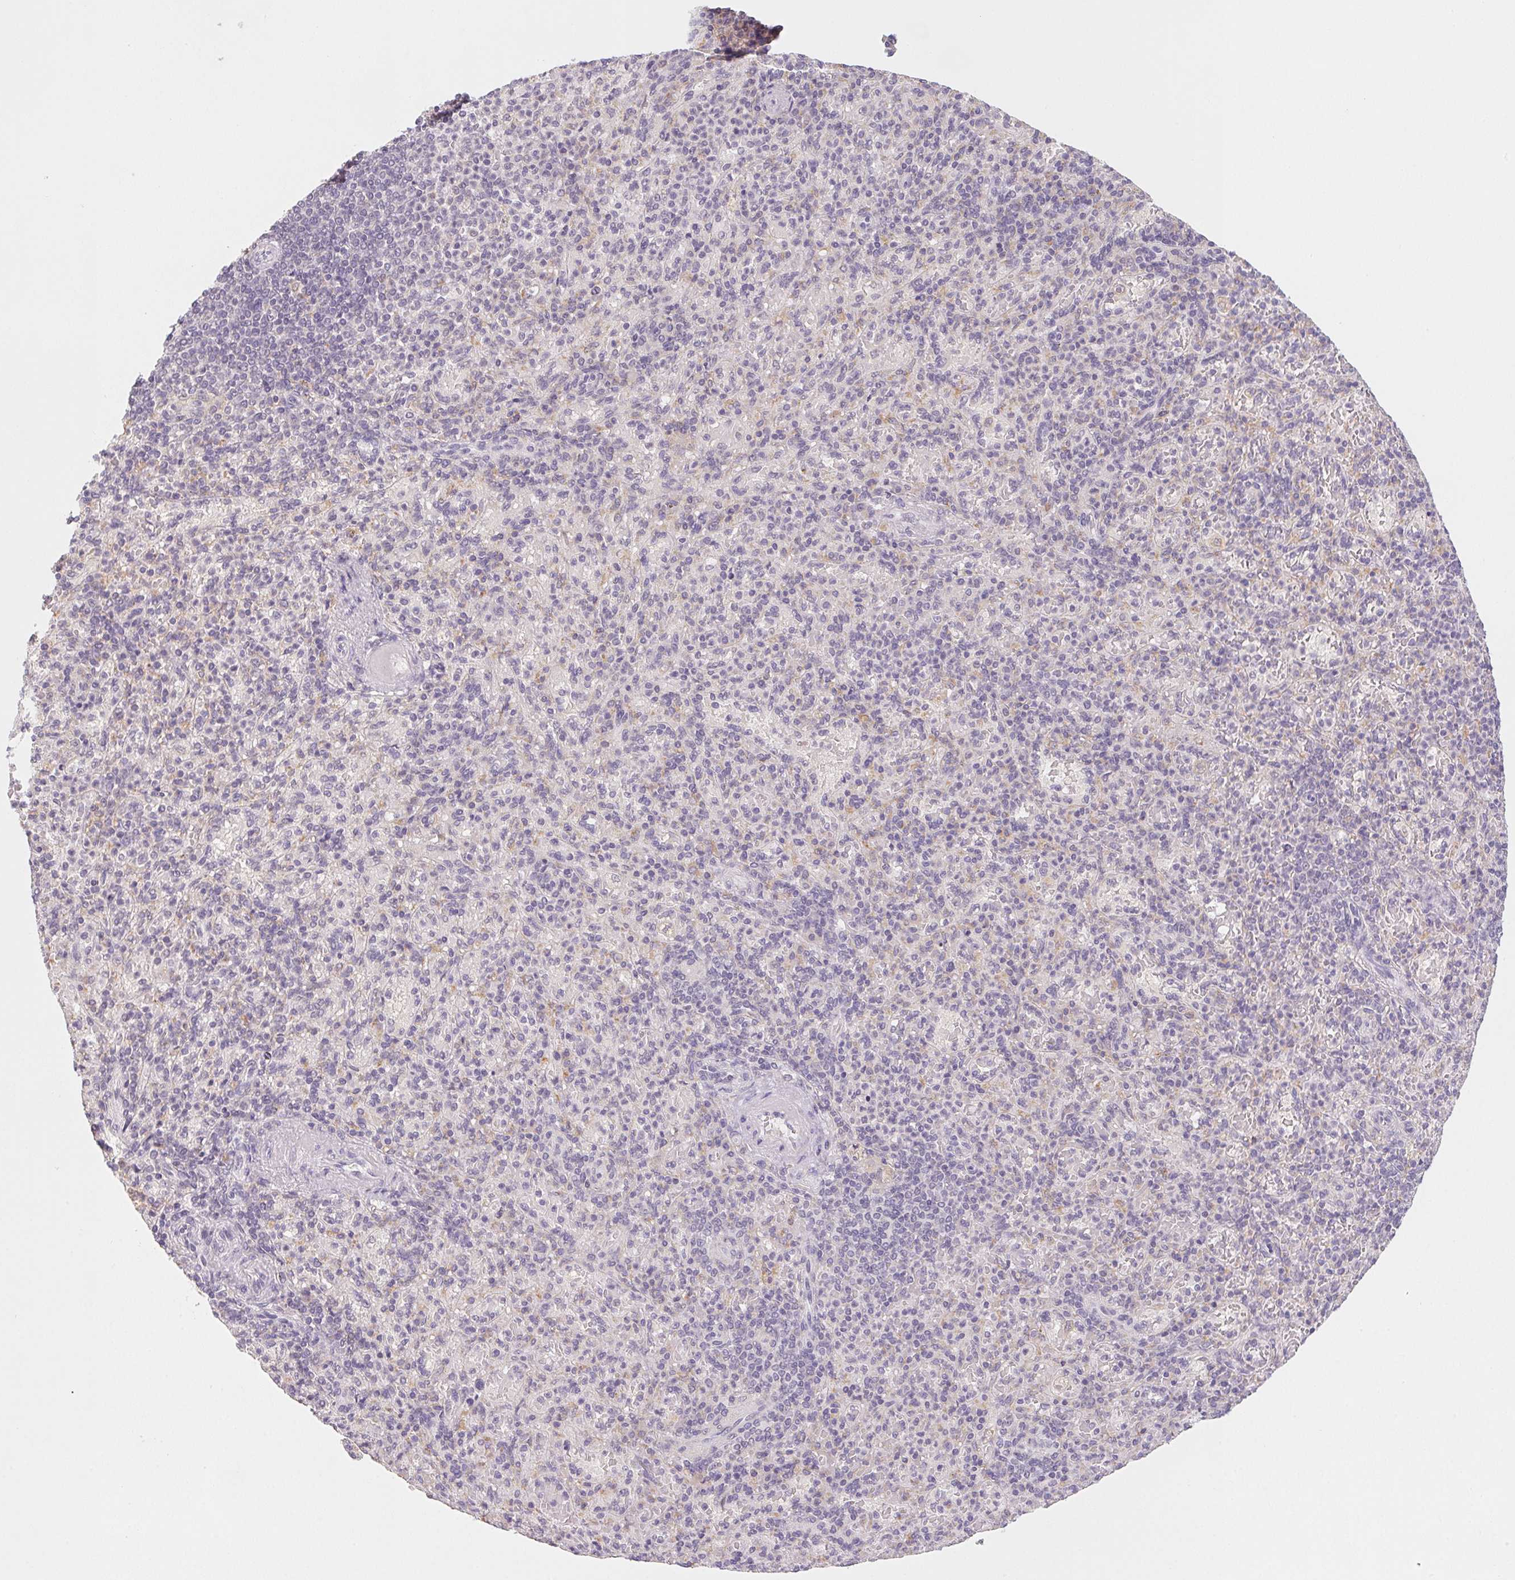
{"staining": {"intensity": "negative", "quantity": "none", "location": "none"}, "tissue": "spleen", "cell_type": "Cells in red pulp", "image_type": "normal", "snomed": [{"axis": "morphology", "description": "Normal tissue, NOS"}, {"axis": "topography", "description": "Spleen"}], "caption": "Human spleen stained for a protein using immunohistochemistry (IHC) shows no staining in cells in red pulp.", "gene": "SLC6A18", "patient": {"sex": "female", "age": 74}}